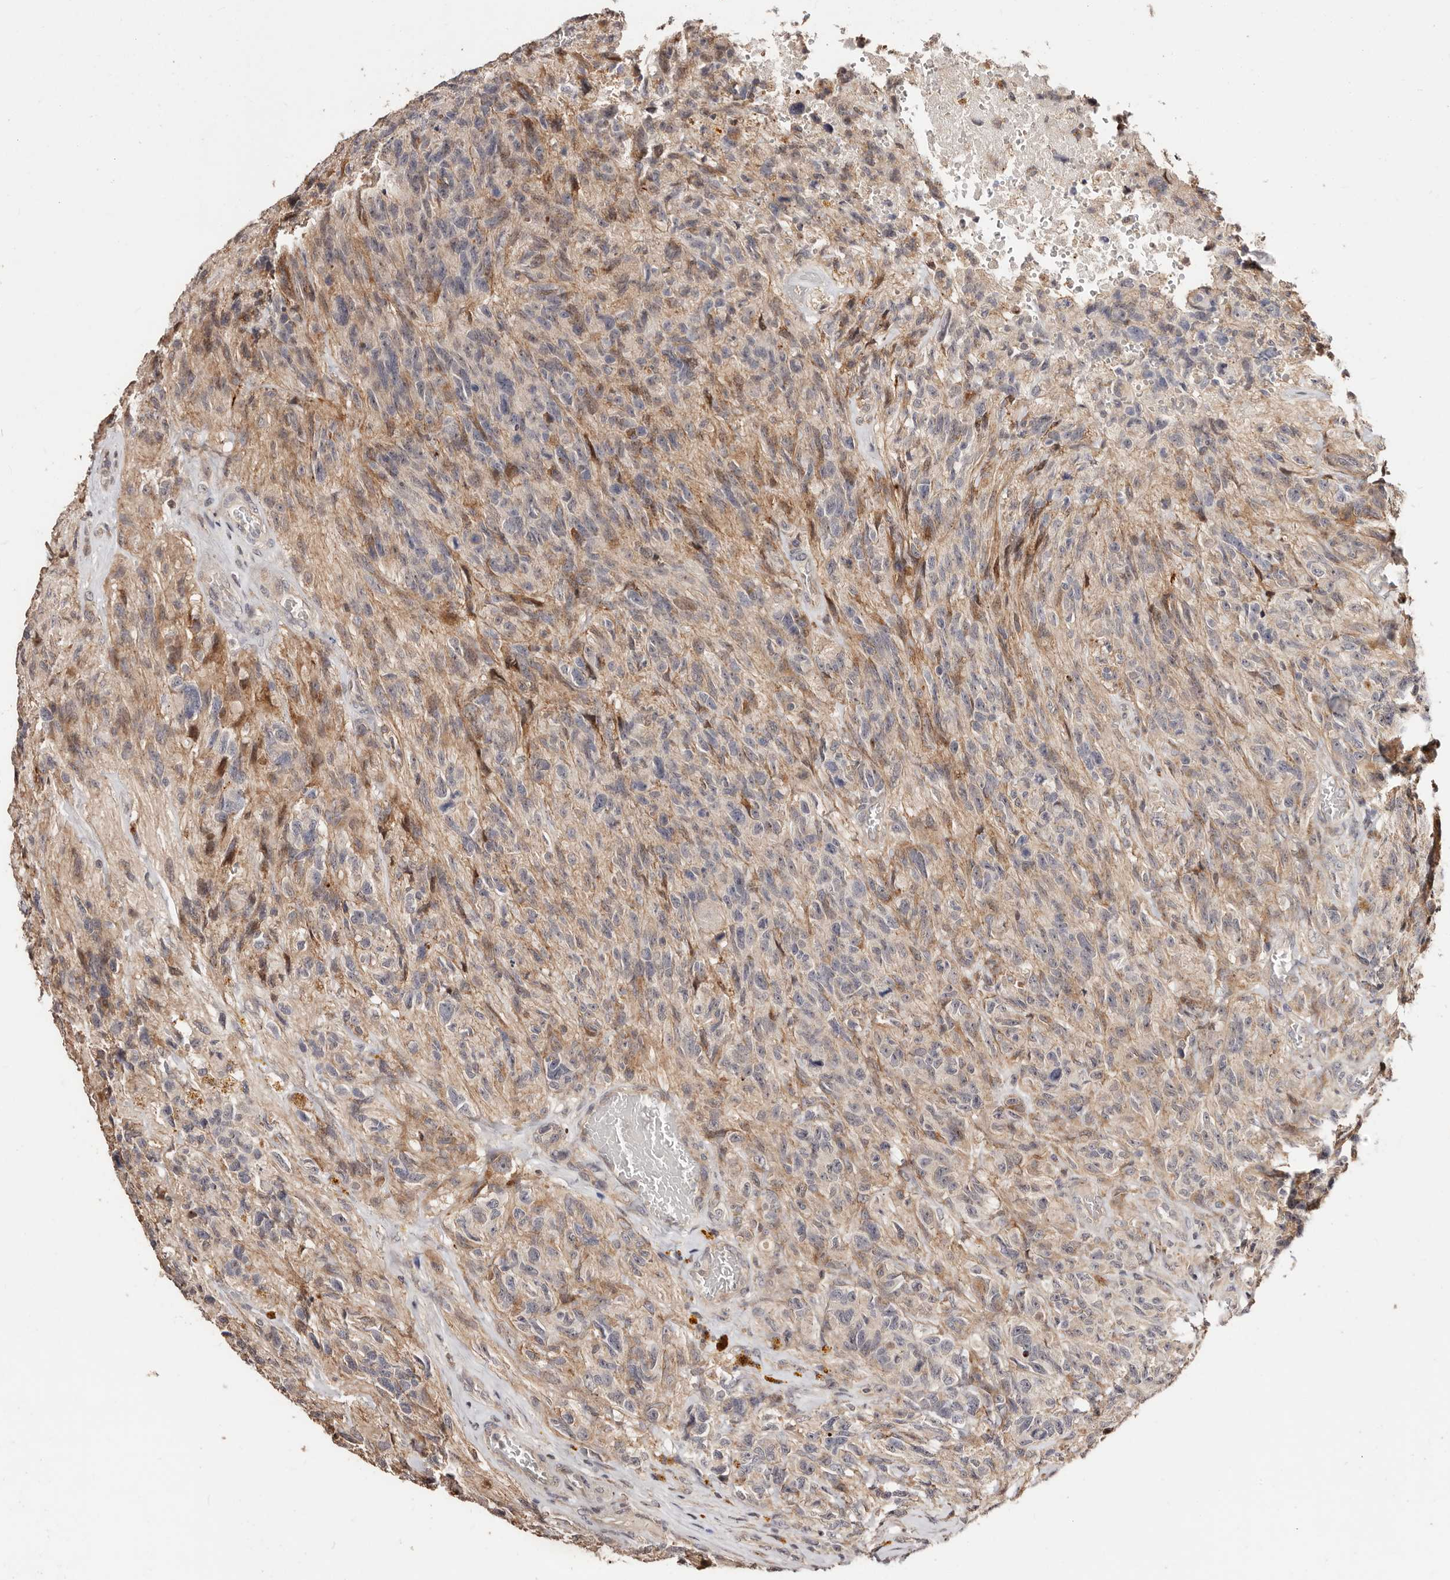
{"staining": {"intensity": "negative", "quantity": "none", "location": "none"}, "tissue": "glioma", "cell_type": "Tumor cells", "image_type": "cancer", "snomed": [{"axis": "morphology", "description": "Glioma, malignant, High grade"}, {"axis": "topography", "description": "Brain"}], "caption": "High-grade glioma (malignant) was stained to show a protein in brown. There is no significant staining in tumor cells.", "gene": "APOL6", "patient": {"sex": "male", "age": 69}}